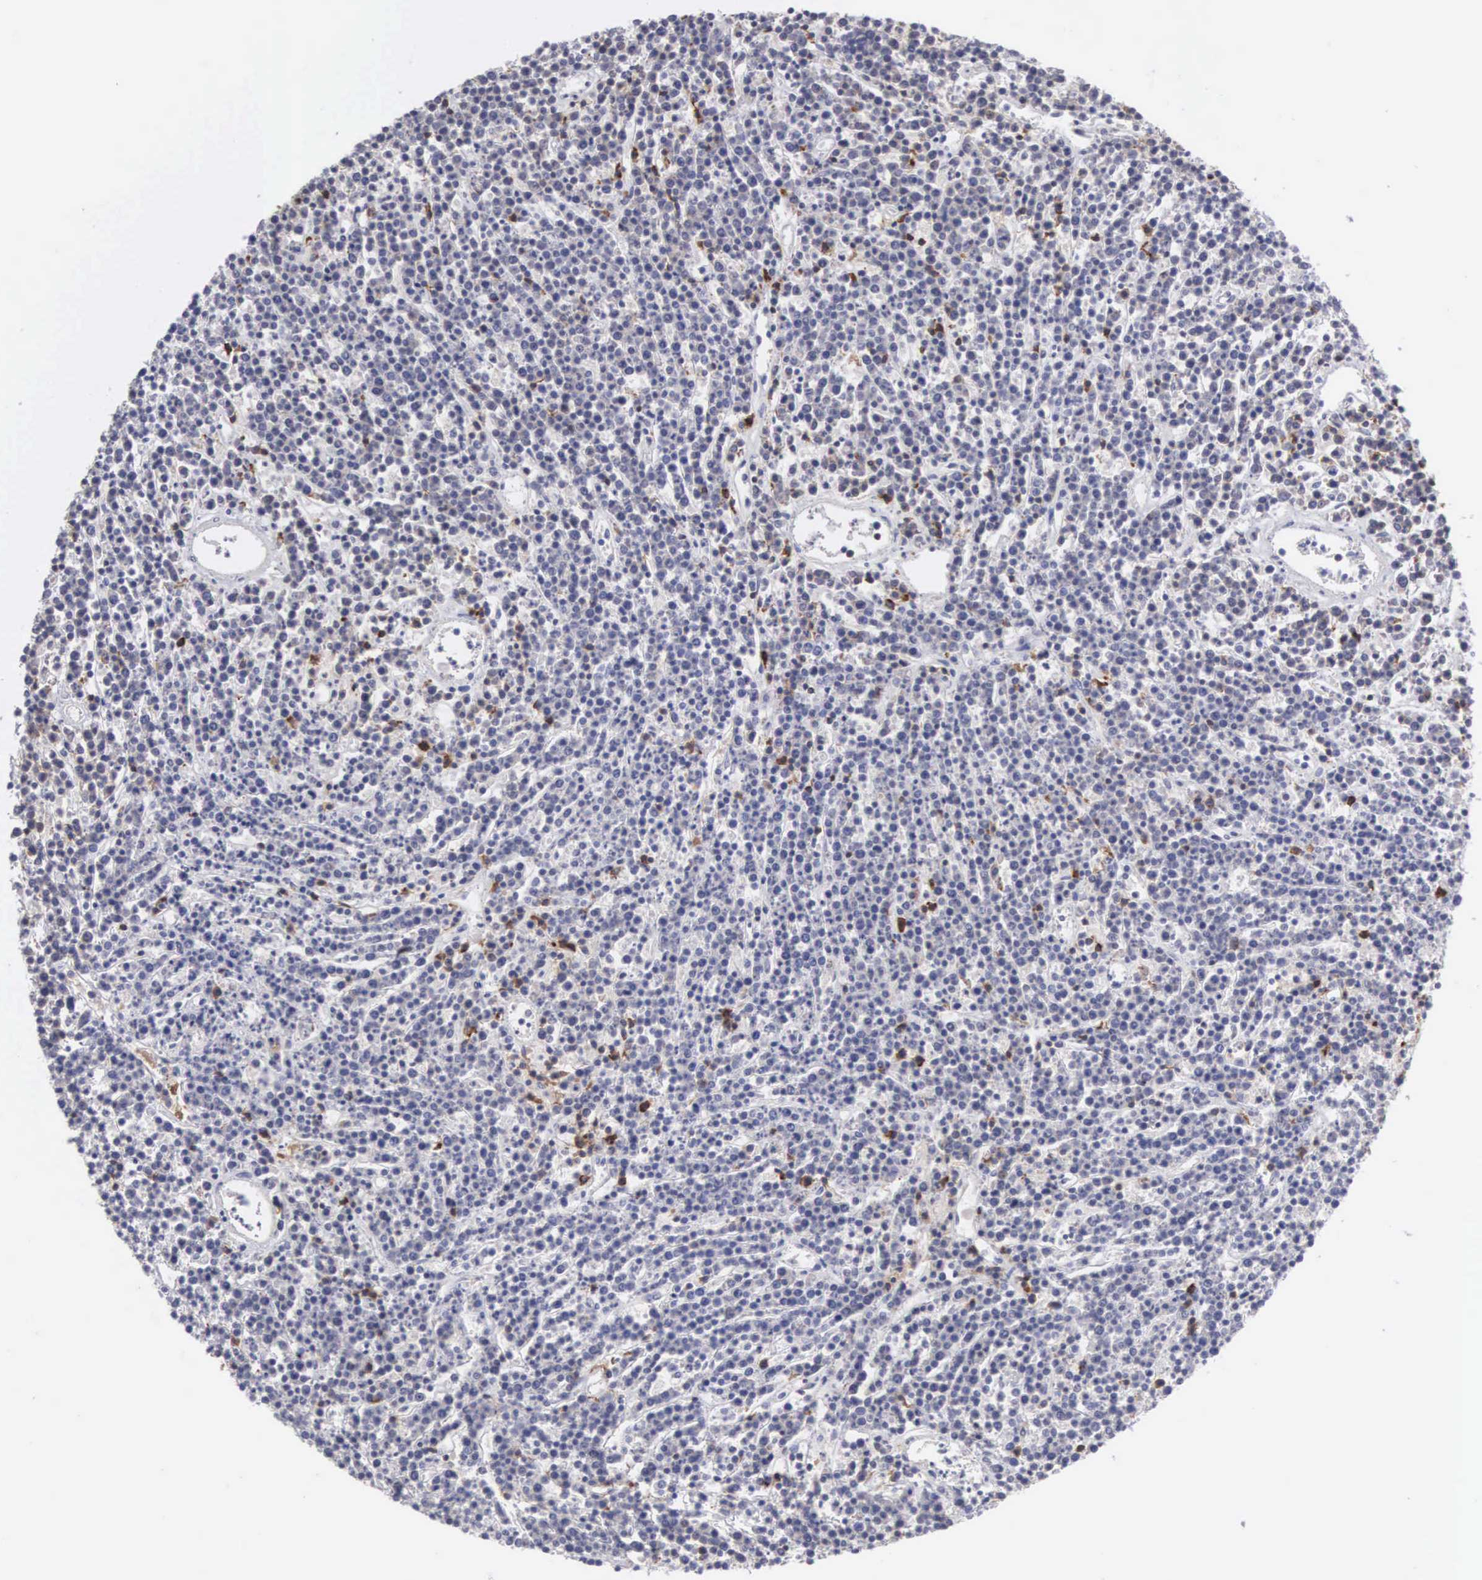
{"staining": {"intensity": "weak", "quantity": "<25%", "location": "cytoplasmic/membranous"}, "tissue": "lymphoma", "cell_type": "Tumor cells", "image_type": "cancer", "snomed": [{"axis": "morphology", "description": "Malignant lymphoma, non-Hodgkin's type, High grade"}, {"axis": "topography", "description": "Ovary"}], "caption": "IHC micrograph of lymphoma stained for a protein (brown), which reveals no staining in tumor cells.", "gene": "SH3BP1", "patient": {"sex": "female", "age": 56}}